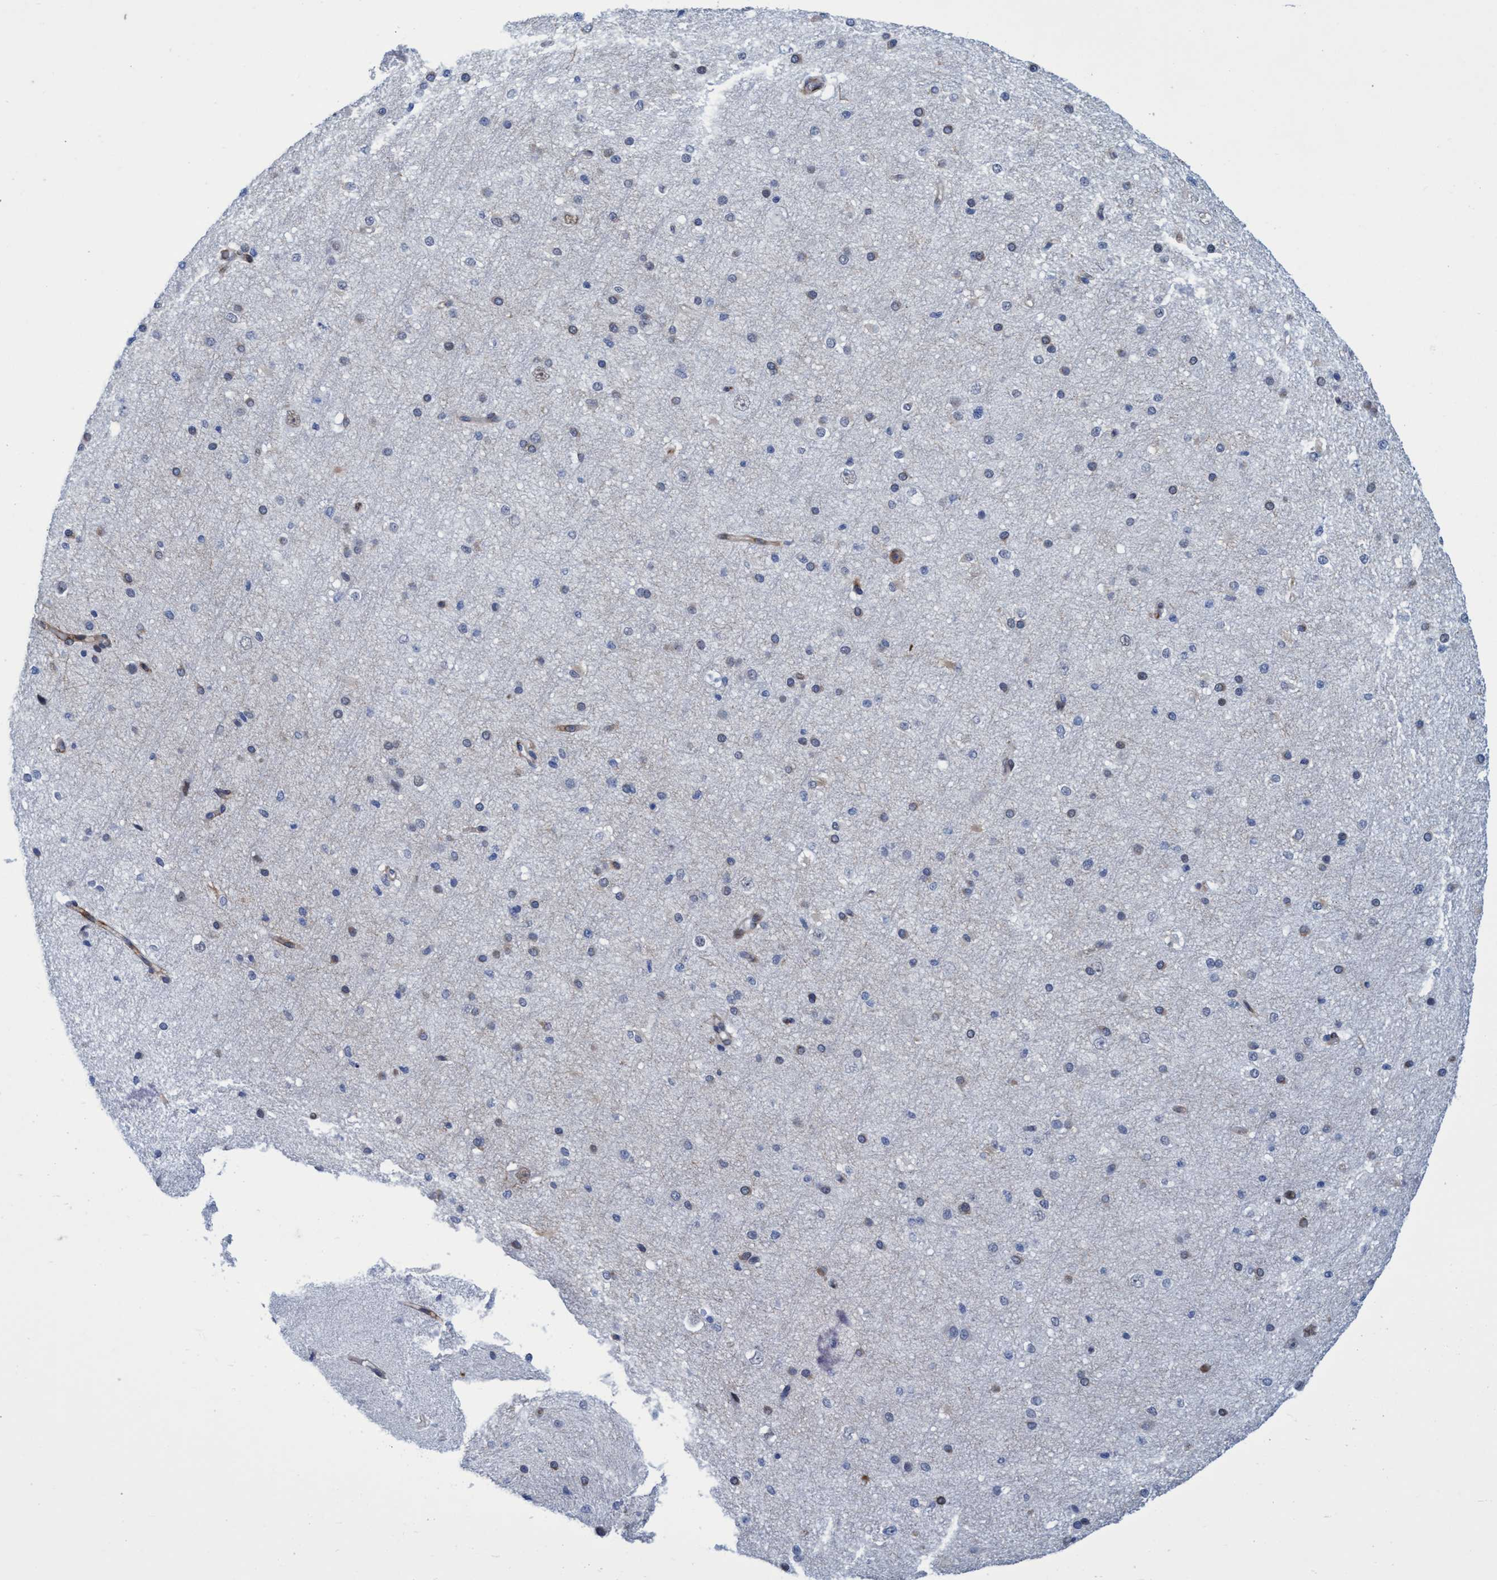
{"staining": {"intensity": "moderate", "quantity": "25%-75%", "location": "cytoplasmic/membranous"}, "tissue": "cerebral cortex", "cell_type": "Endothelial cells", "image_type": "normal", "snomed": [{"axis": "morphology", "description": "Normal tissue, NOS"}, {"axis": "morphology", "description": "Developmental malformation"}, {"axis": "topography", "description": "Cerebral cortex"}], "caption": "Cerebral cortex stained with IHC shows moderate cytoplasmic/membranous positivity in about 25%-75% of endothelial cells.", "gene": "SLC43A2", "patient": {"sex": "female", "age": 30}}